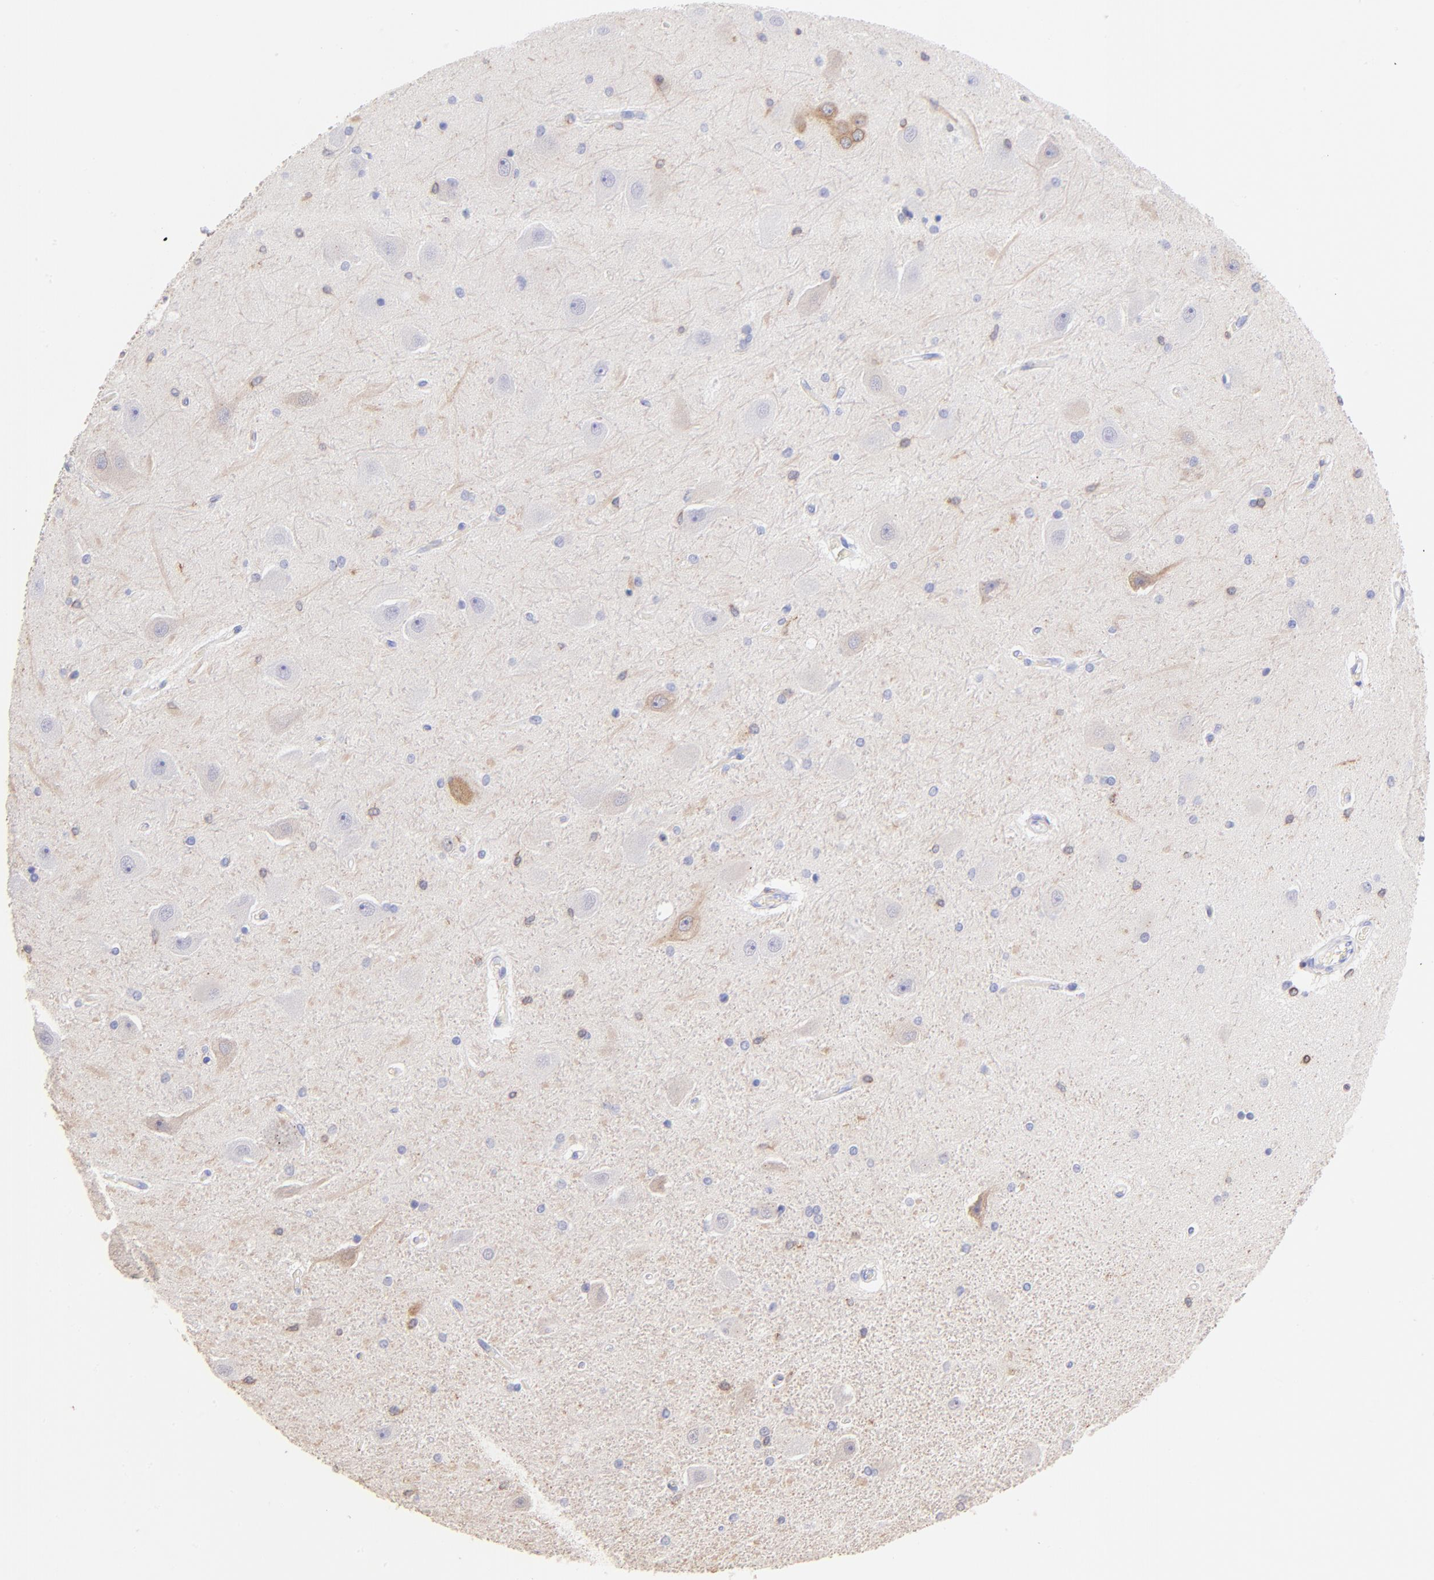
{"staining": {"intensity": "moderate", "quantity": "25%-75%", "location": "cytoplasmic/membranous"}, "tissue": "hippocampus", "cell_type": "Glial cells", "image_type": "normal", "snomed": [{"axis": "morphology", "description": "Normal tissue, NOS"}, {"axis": "topography", "description": "Hippocampus"}], "caption": "High-power microscopy captured an IHC histopathology image of benign hippocampus, revealing moderate cytoplasmic/membranous expression in about 25%-75% of glial cells. The staining was performed using DAB (3,3'-diaminobenzidine), with brown indicating positive protein expression. Nuclei are stained blue with hematoxylin.", "gene": "IRAG2", "patient": {"sex": "female", "age": 54}}